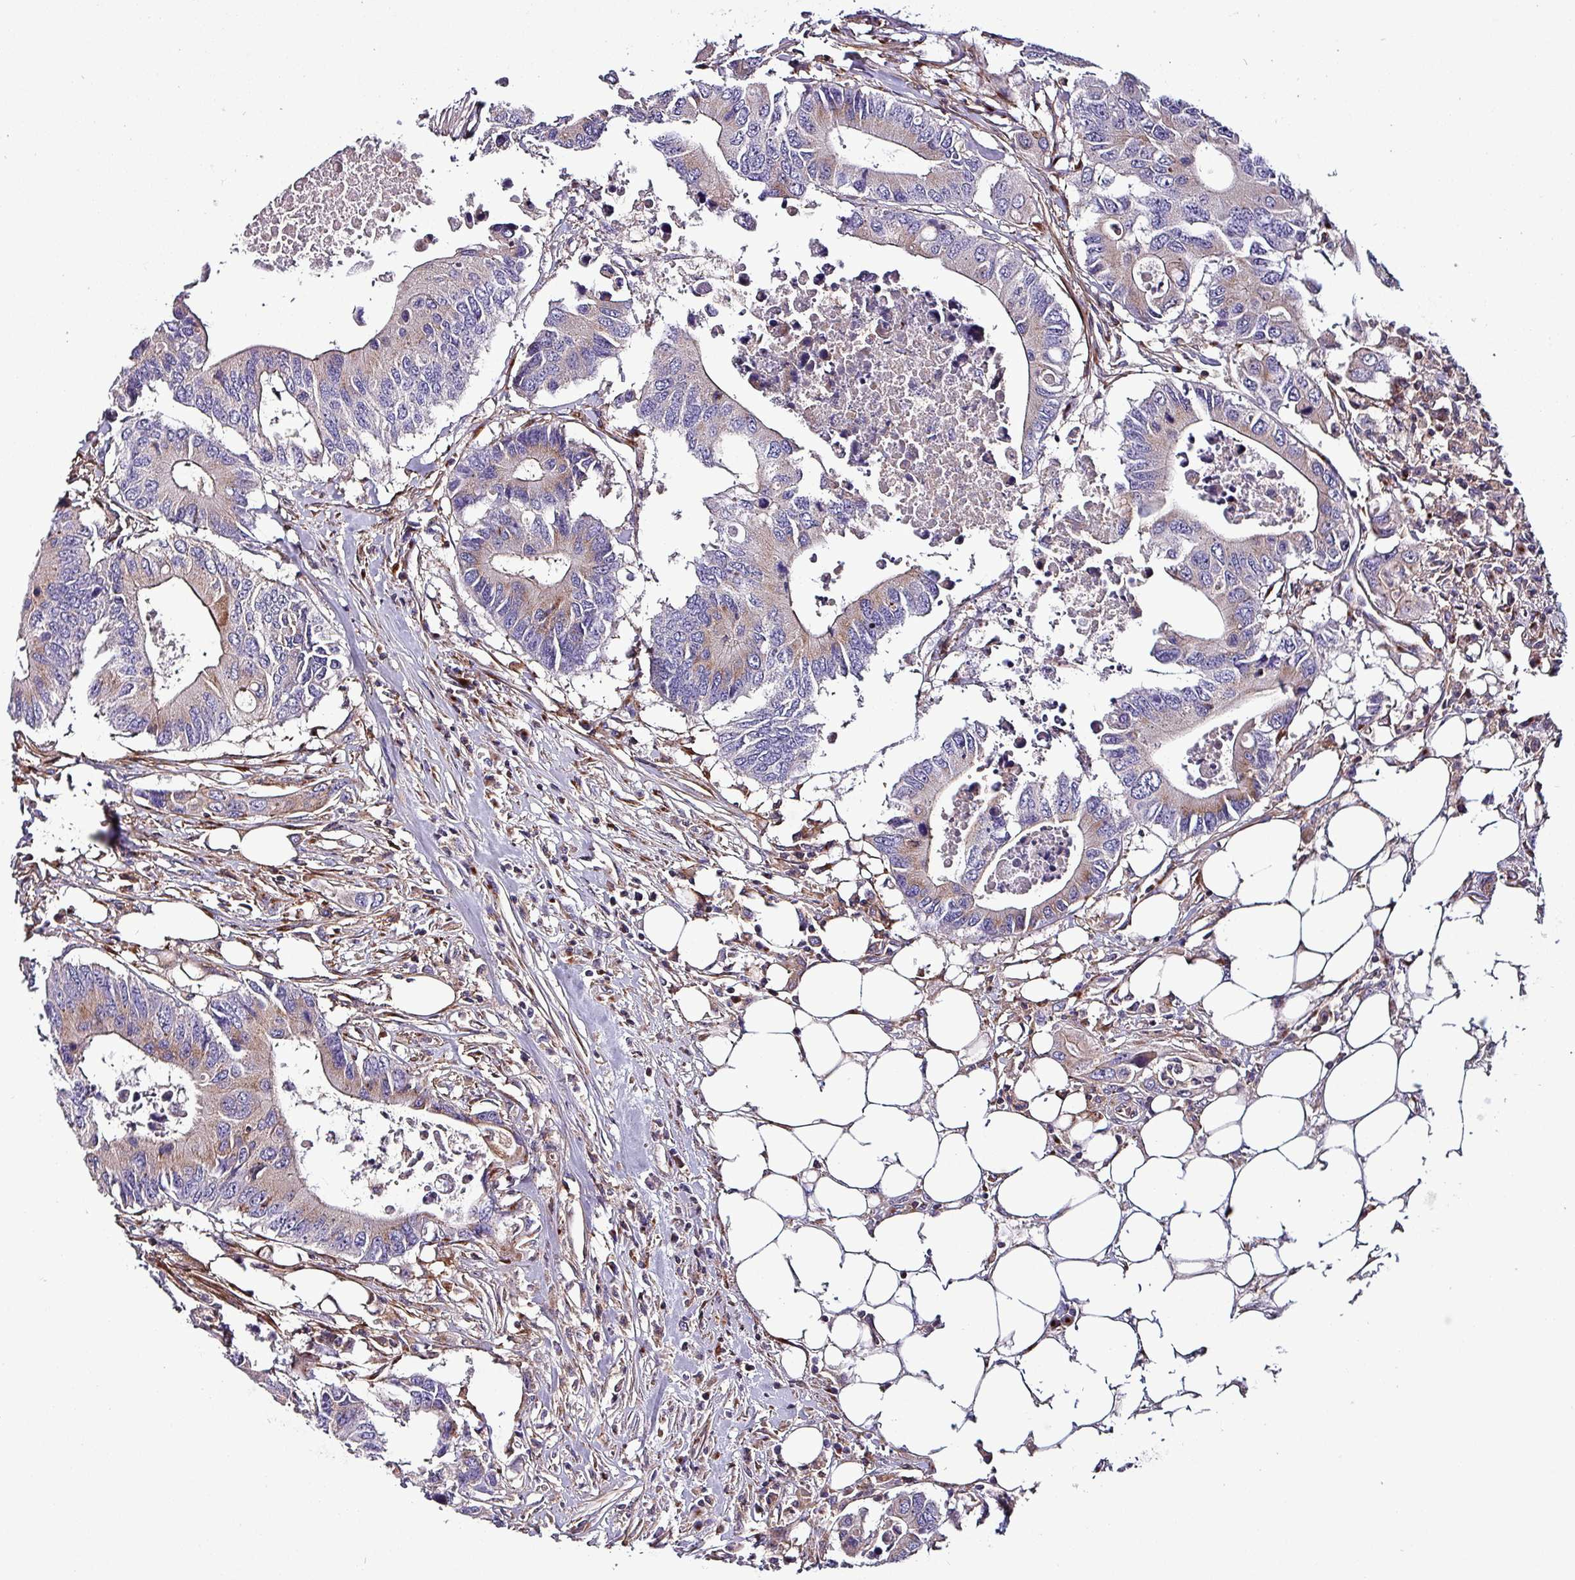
{"staining": {"intensity": "weak", "quantity": "<25%", "location": "cytoplasmic/membranous"}, "tissue": "colorectal cancer", "cell_type": "Tumor cells", "image_type": "cancer", "snomed": [{"axis": "morphology", "description": "Adenocarcinoma, NOS"}, {"axis": "topography", "description": "Colon"}], "caption": "Immunohistochemical staining of colorectal adenocarcinoma reveals no significant positivity in tumor cells.", "gene": "VAMP4", "patient": {"sex": "male", "age": 71}}